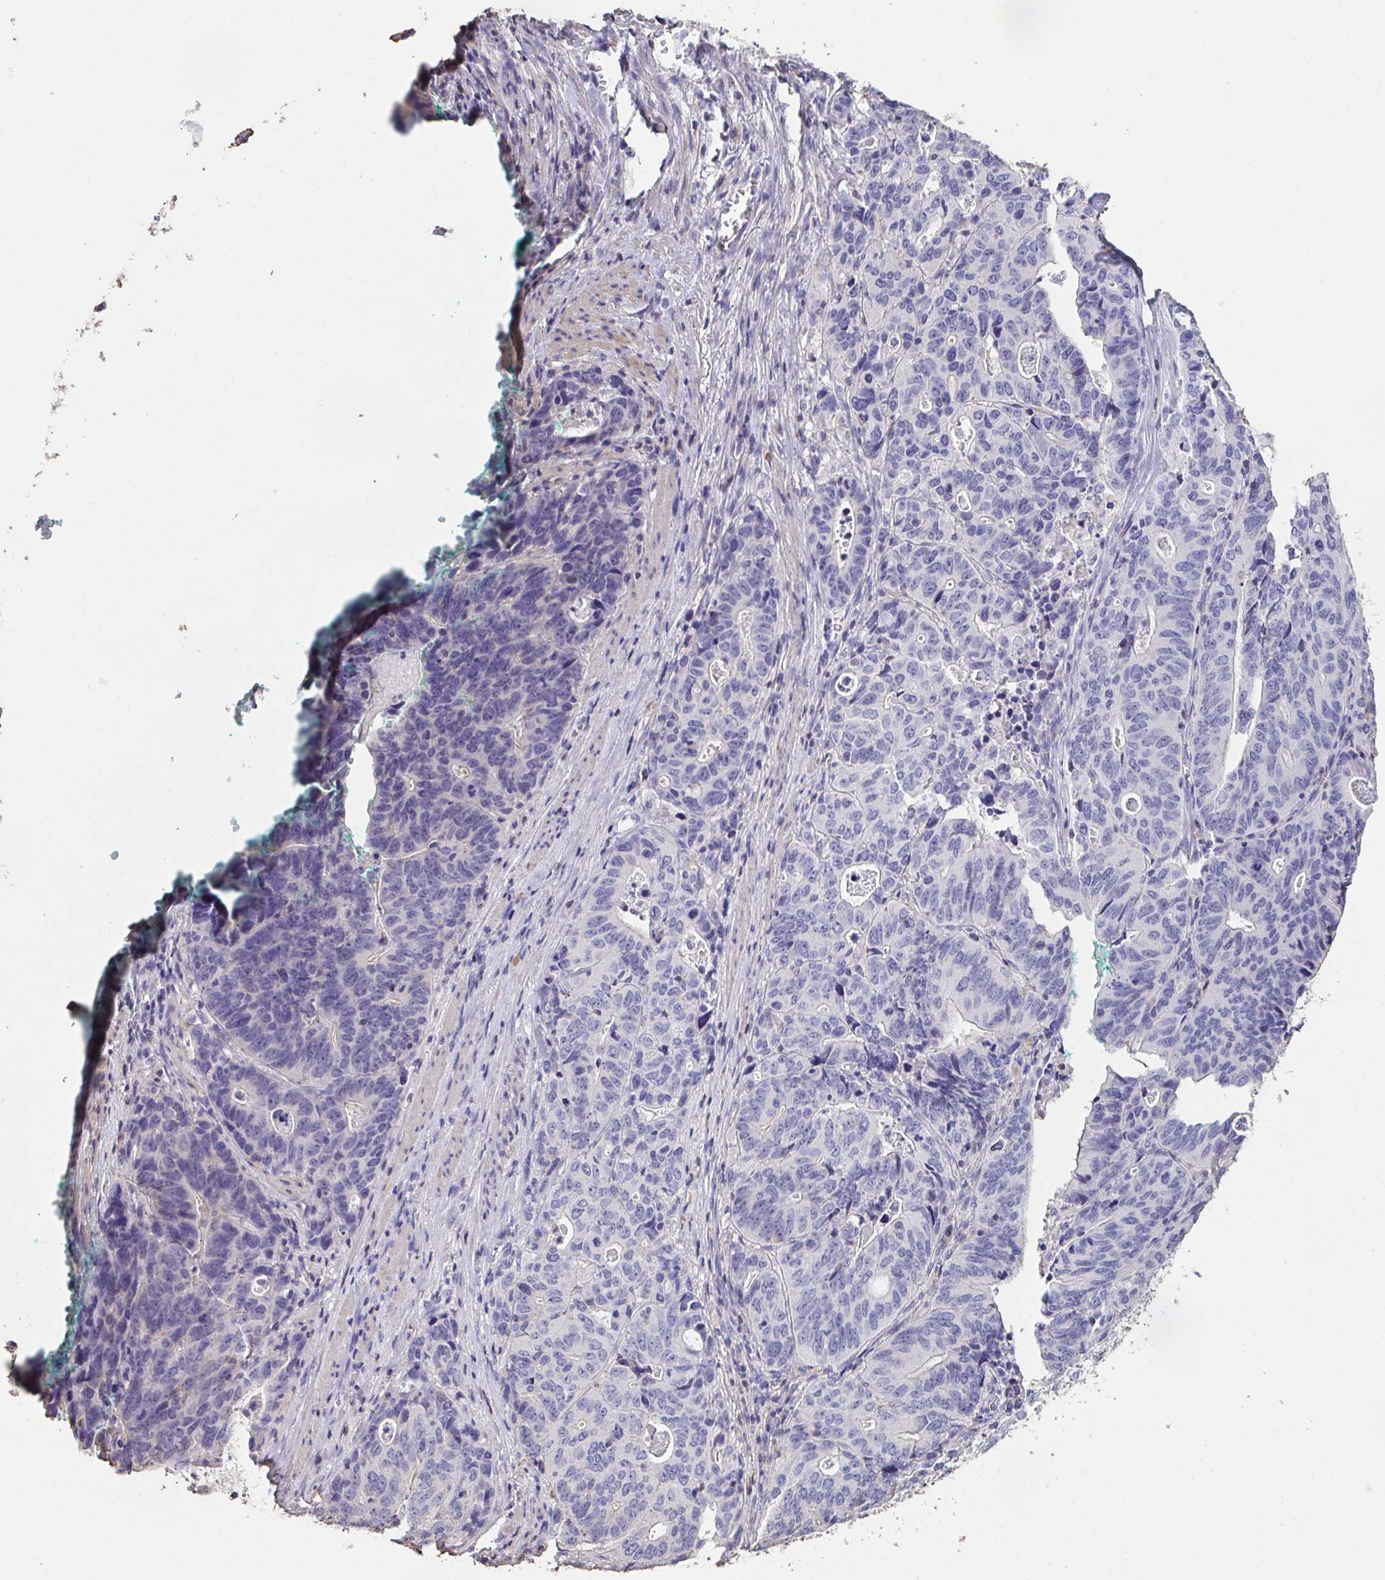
{"staining": {"intensity": "negative", "quantity": "none", "location": "none"}, "tissue": "stomach cancer", "cell_type": "Tumor cells", "image_type": "cancer", "snomed": [{"axis": "morphology", "description": "Adenocarcinoma, NOS"}, {"axis": "topography", "description": "Stomach, upper"}], "caption": "Immunohistochemical staining of stomach cancer (adenocarcinoma) displays no significant positivity in tumor cells.", "gene": "IL23R", "patient": {"sex": "female", "age": 67}}